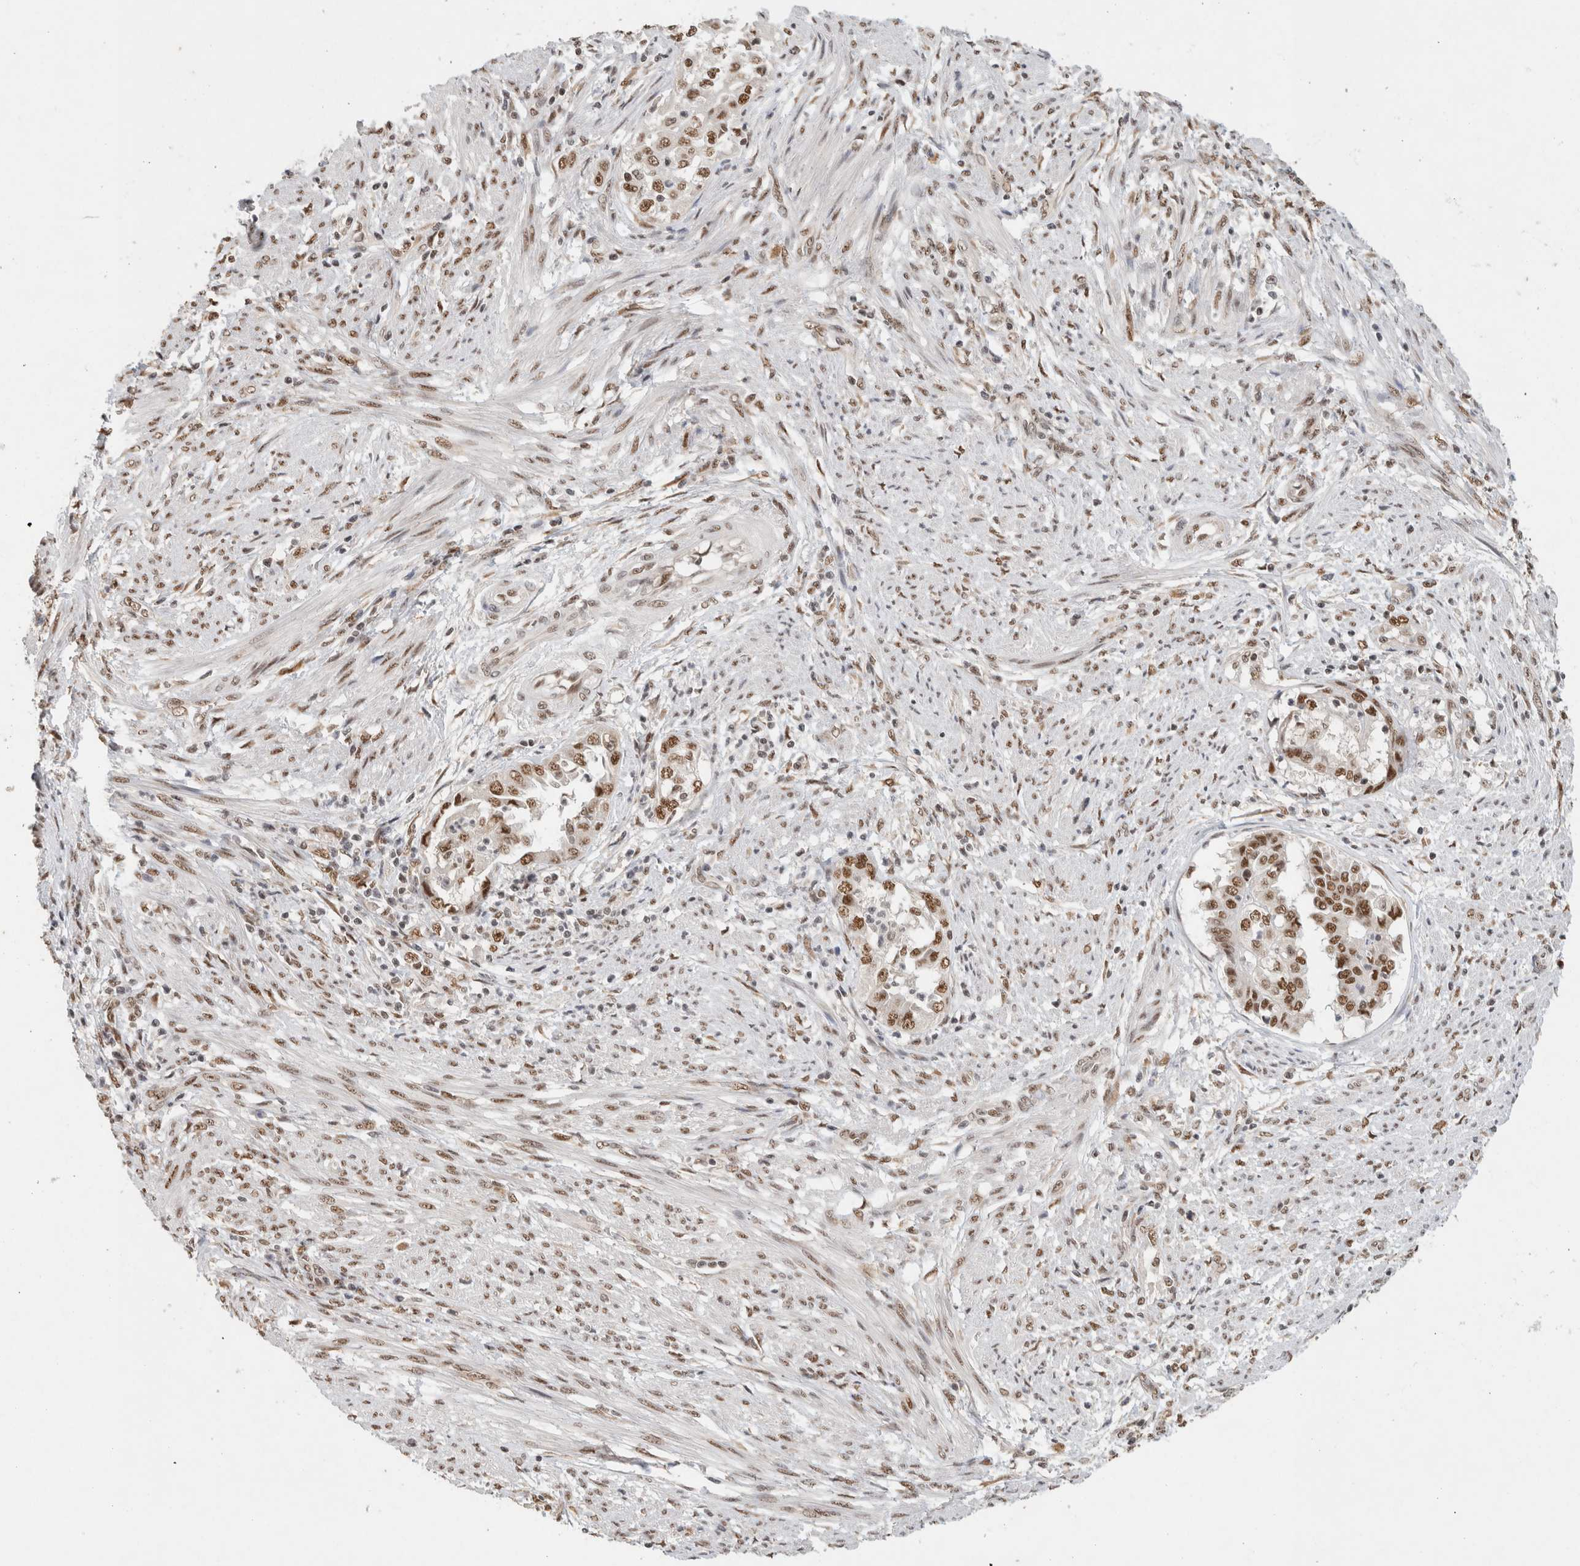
{"staining": {"intensity": "strong", "quantity": ">75%", "location": "nuclear"}, "tissue": "endometrial cancer", "cell_type": "Tumor cells", "image_type": "cancer", "snomed": [{"axis": "morphology", "description": "Adenocarcinoma, NOS"}, {"axis": "topography", "description": "Endometrium"}], "caption": "DAB (3,3'-diaminobenzidine) immunohistochemical staining of human endometrial cancer (adenocarcinoma) shows strong nuclear protein expression in approximately >75% of tumor cells. The staining was performed using DAB (3,3'-diaminobenzidine) to visualize the protein expression in brown, while the nuclei were stained in blue with hematoxylin (Magnification: 20x).", "gene": "DDX42", "patient": {"sex": "female", "age": 85}}